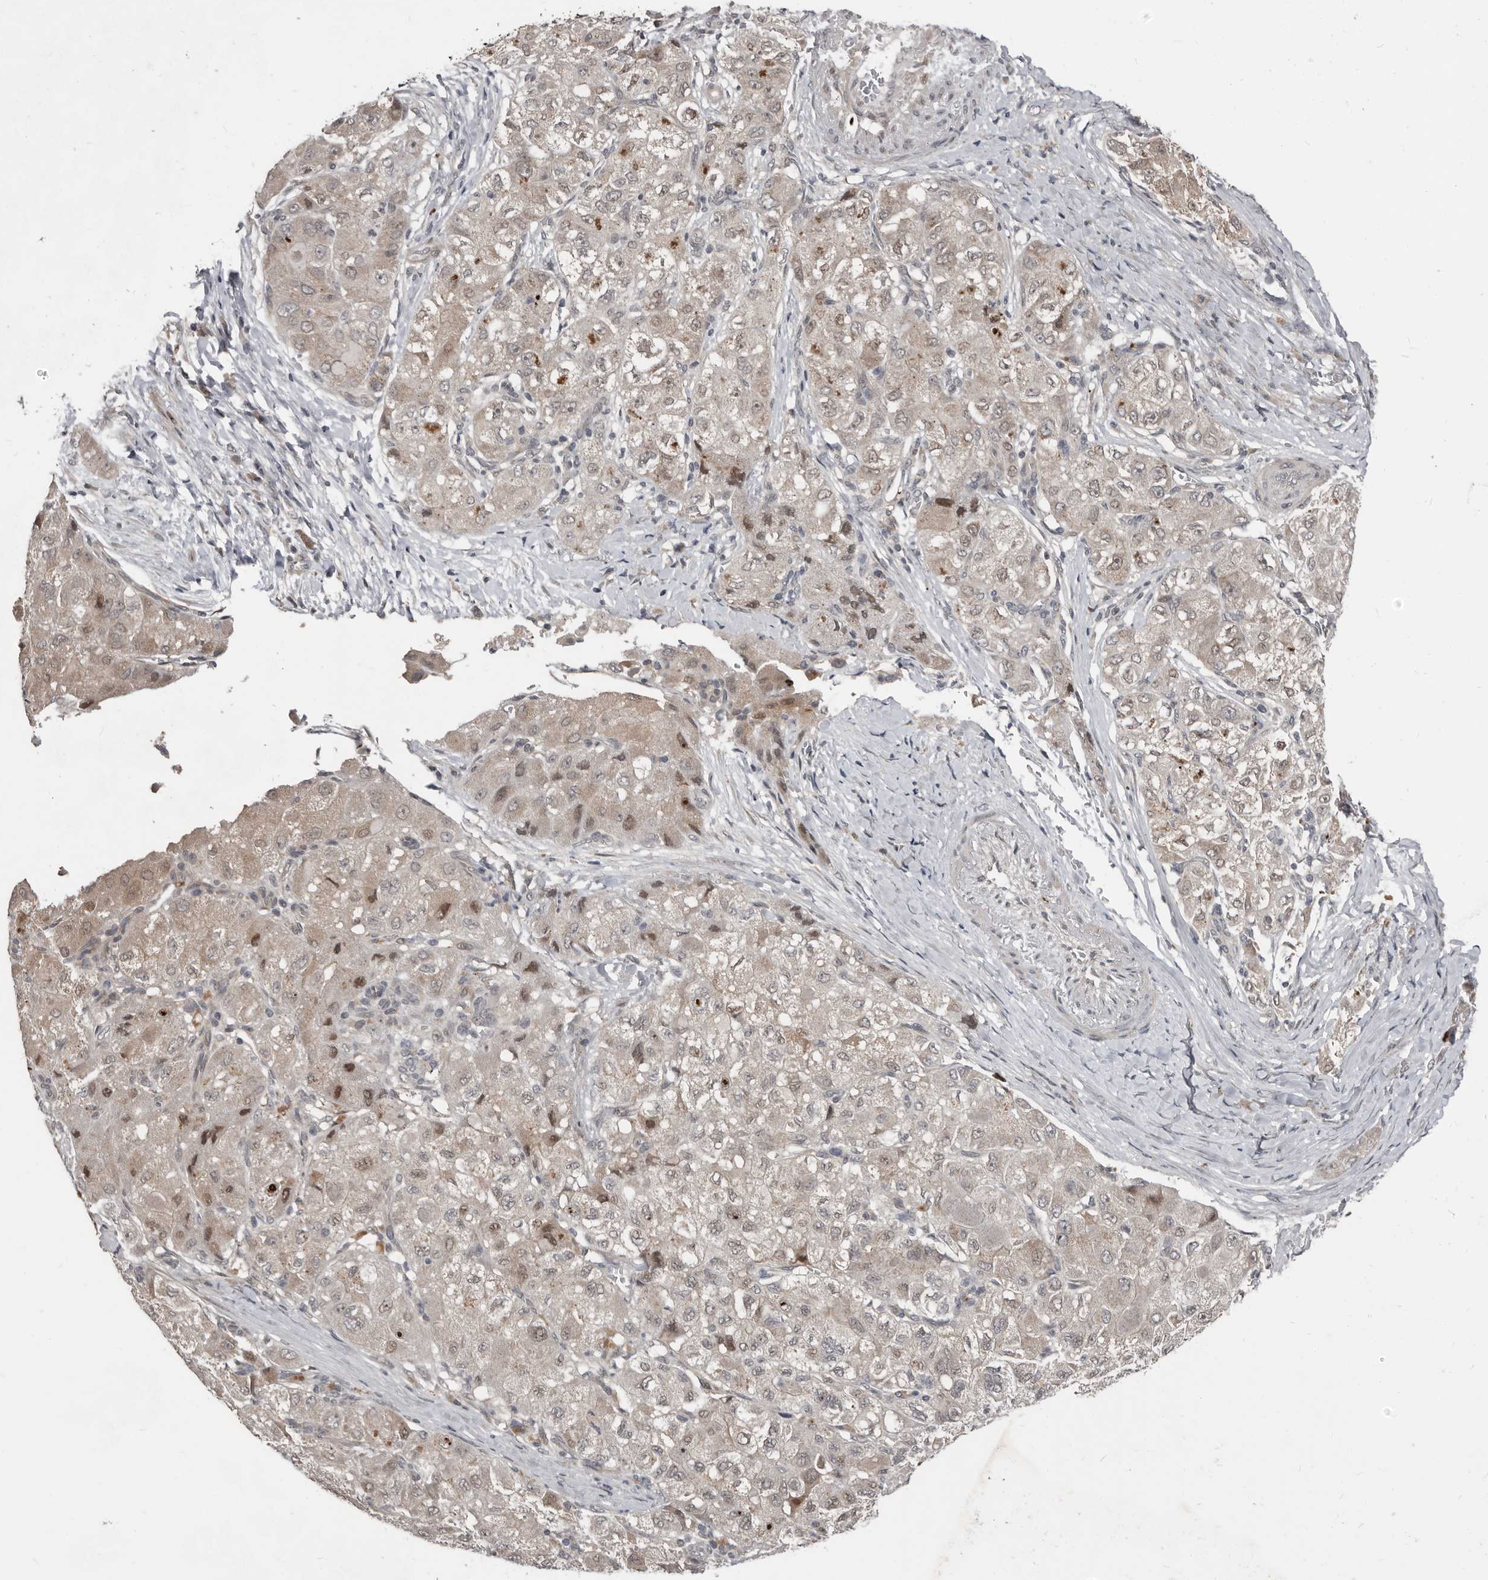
{"staining": {"intensity": "moderate", "quantity": "<25%", "location": "nuclear"}, "tissue": "liver cancer", "cell_type": "Tumor cells", "image_type": "cancer", "snomed": [{"axis": "morphology", "description": "Carcinoma, Hepatocellular, NOS"}, {"axis": "topography", "description": "Liver"}], "caption": "Immunohistochemical staining of human liver hepatocellular carcinoma displays low levels of moderate nuclear protein positivity in about <25% of tumor cells. Nuclei are stained in blue.", "gene": "APOL6", "patient": {"sex": "male", "age": 80}}